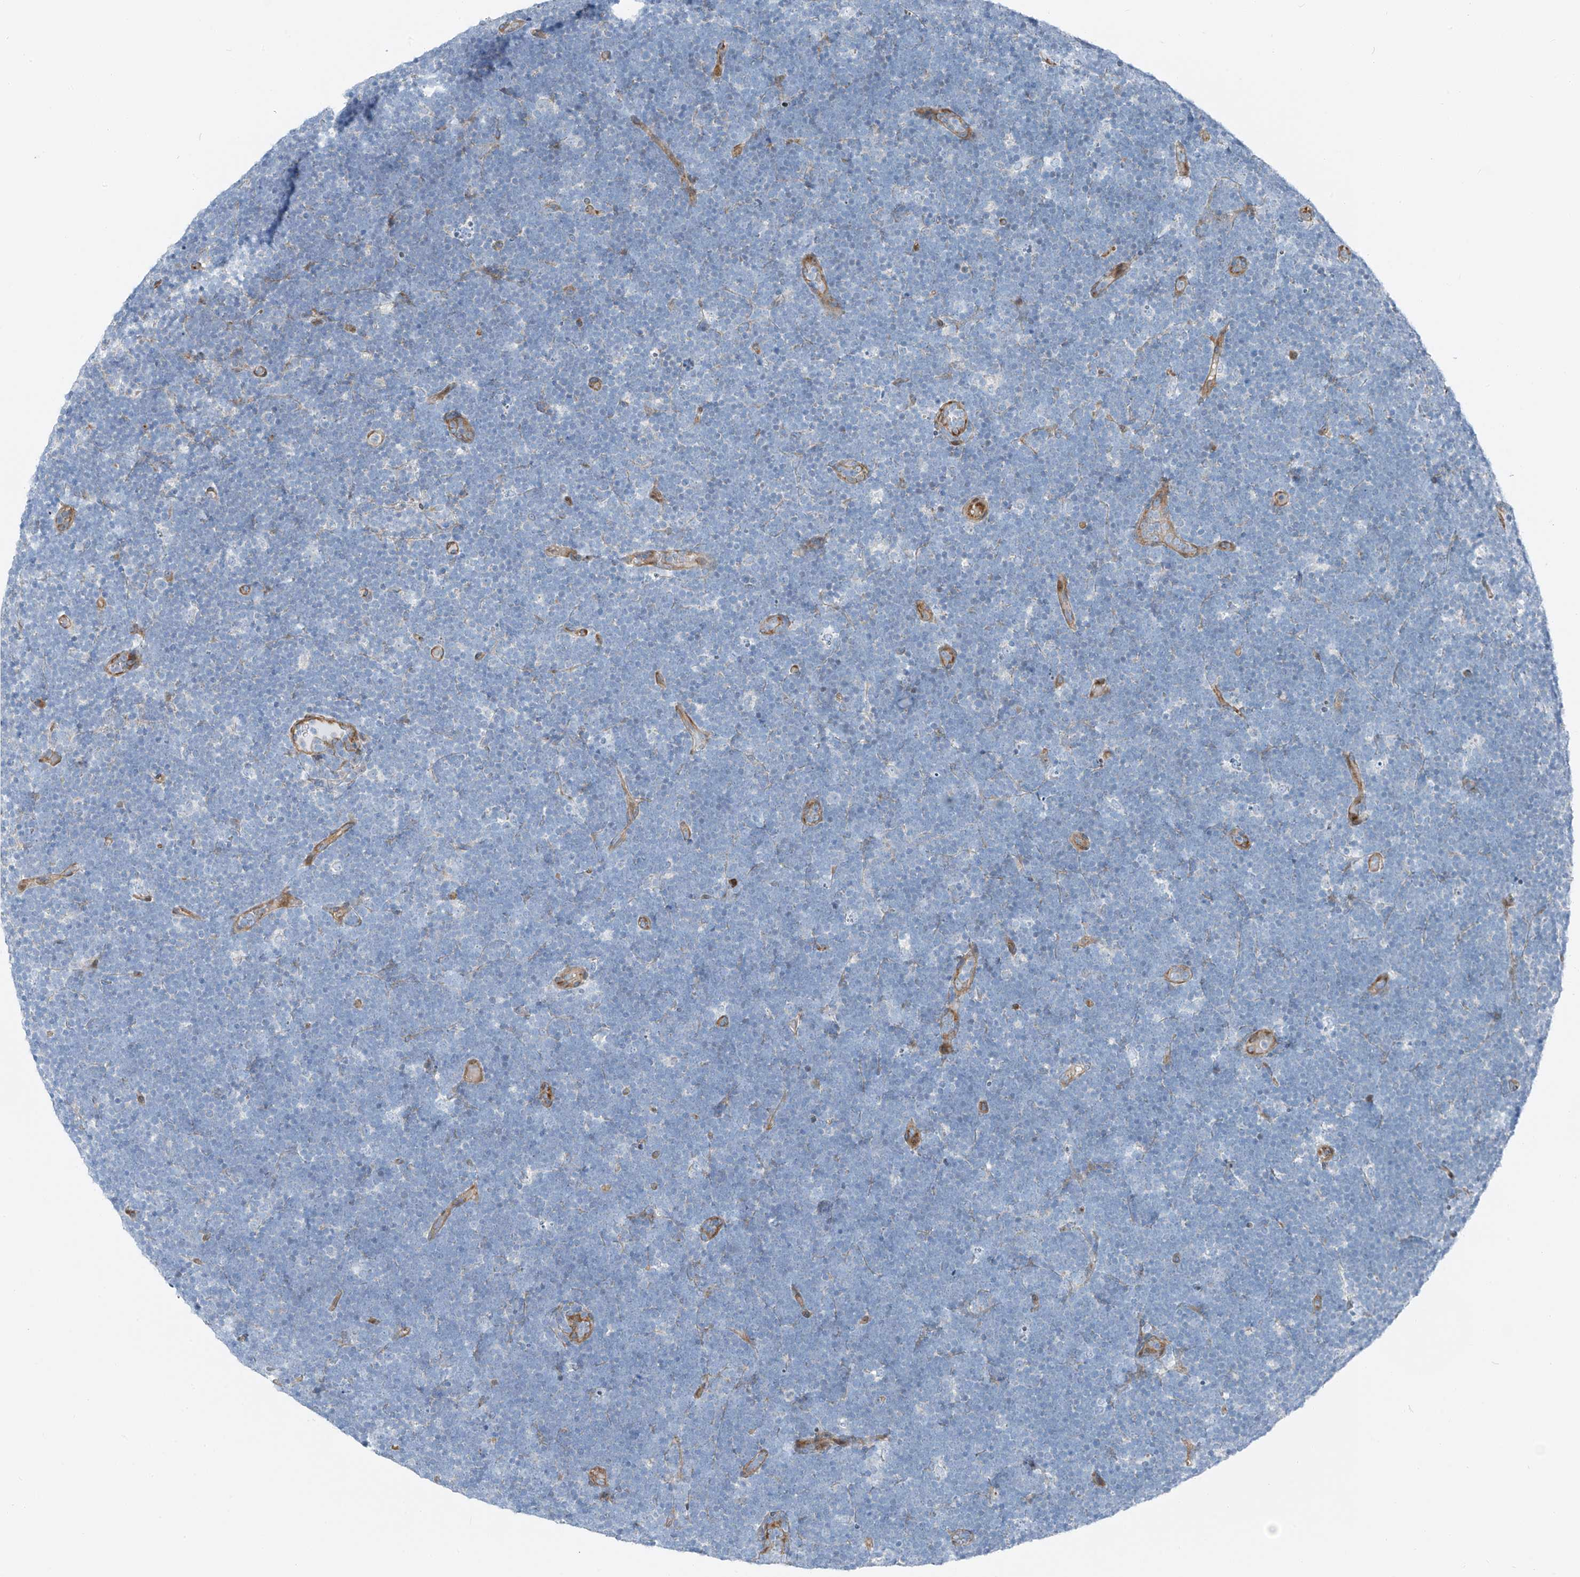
{"staining": {"intensity": "negative", "quantity": "none", "location": "none"}, "tissue": "lymphoma", "cell_type": "Tumor cells", "image_type": "cancer", "snomed": [{"axis": "morphology", "description": "Malignant lymphoma, non-Hodgkin's type, High grade"}, {"axis": "topography", "description": "Lymph node"}], "caption": "Micrograph shows no significant protein expression in tumor cells of lymphoma. (DAB IHC with hematoxylin counter stain).", "gene": "HIC2", "patient": {"sex": "male", "age": 13}}